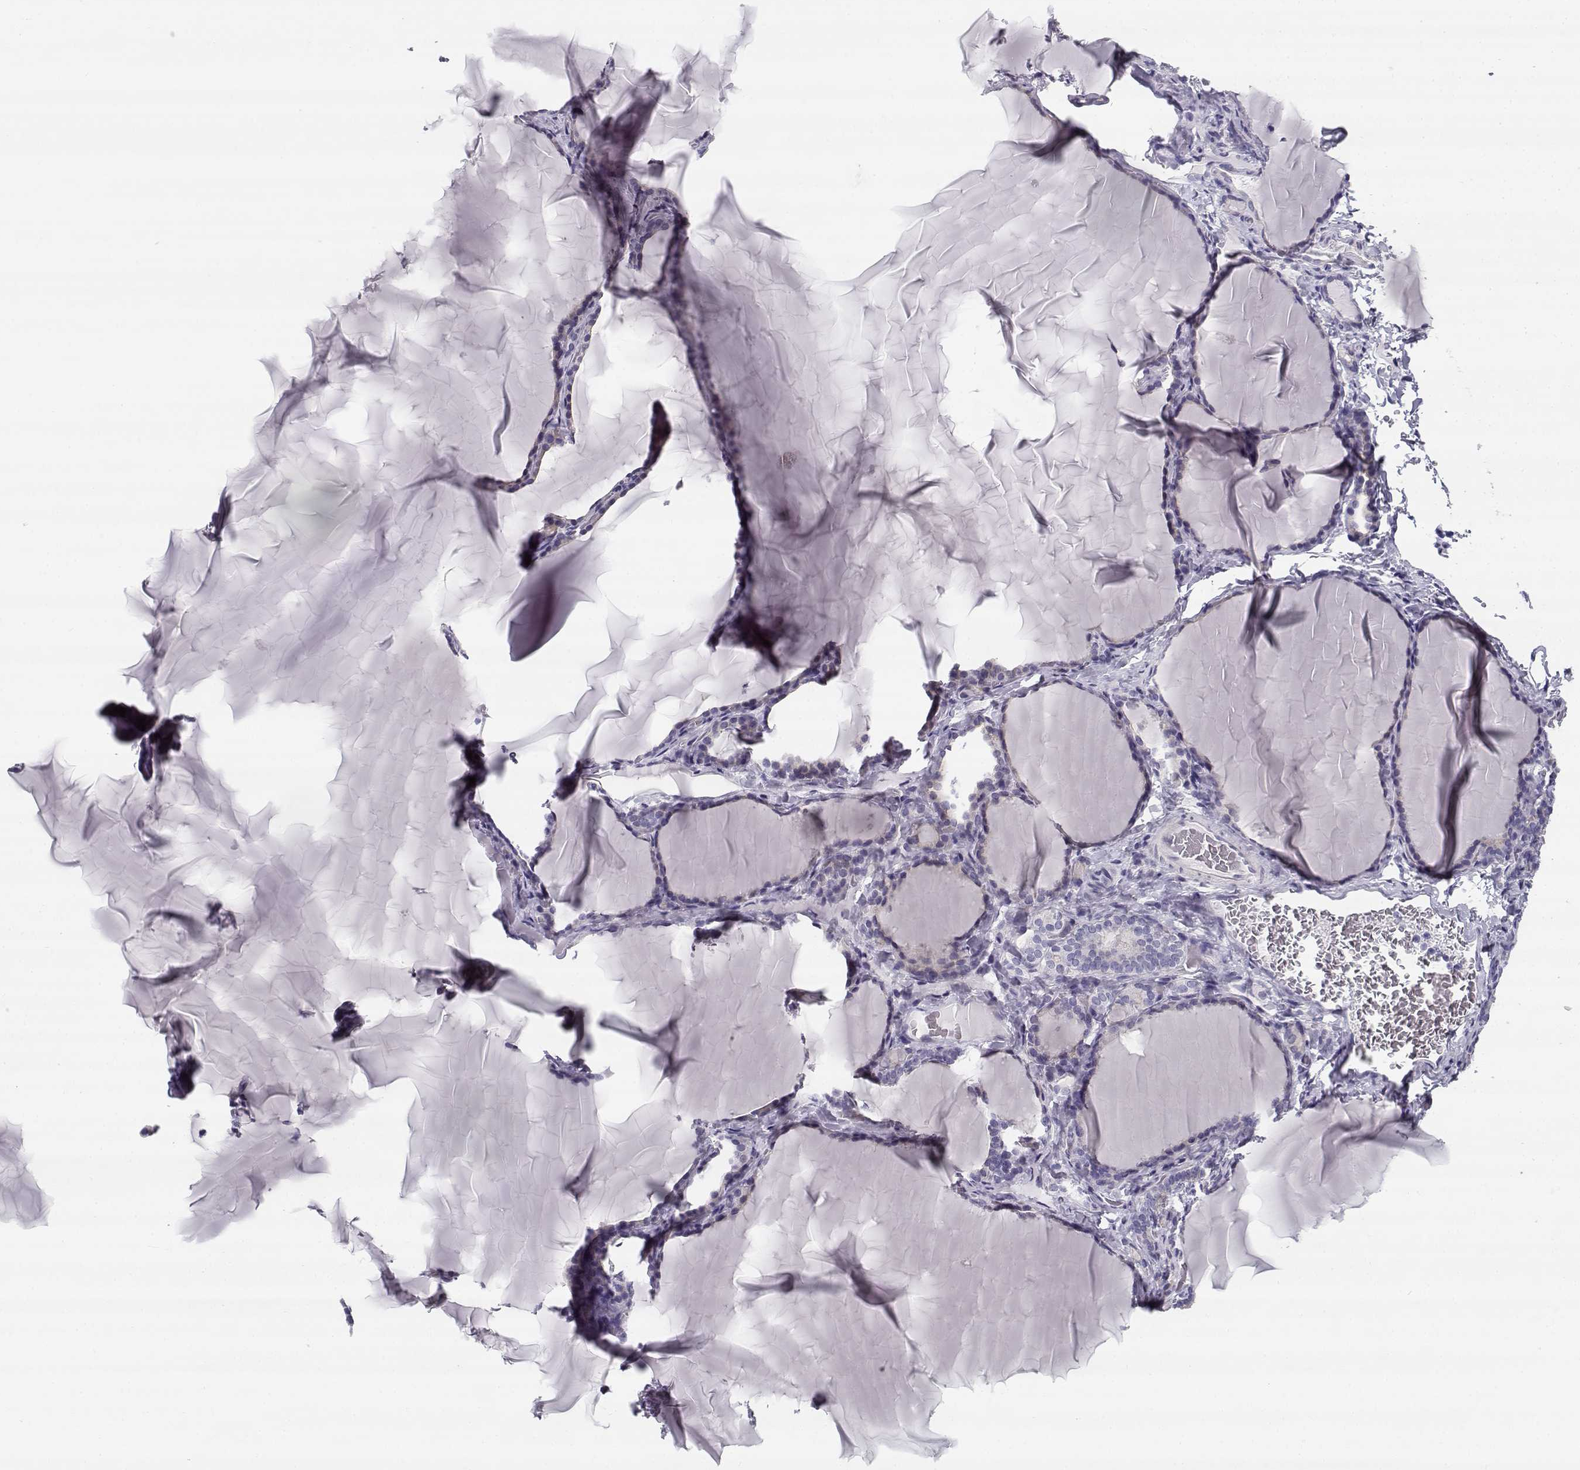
{"staining": {"intensity": "negative", "quantity": "none", "location": "none"}, "tissue": "thyroid gland", "cell_type": "Glandular cells", "image_type": "normal", "snomed": [{"axis": "morphology", "description": "Normal tissue, NOS"}, {"axis": "morphology", "description": "Hyperplasia, NOS"}, {"axis": "topography", "description": "Thyroid gland"}], "caption": "There is no significant staining in glandular cells of thyroid gland. (Brightfield microscopy of DAB IHC at high magnification).", "gene": "CREB3L3", "patient": {"sex": "female", "age": 27}}